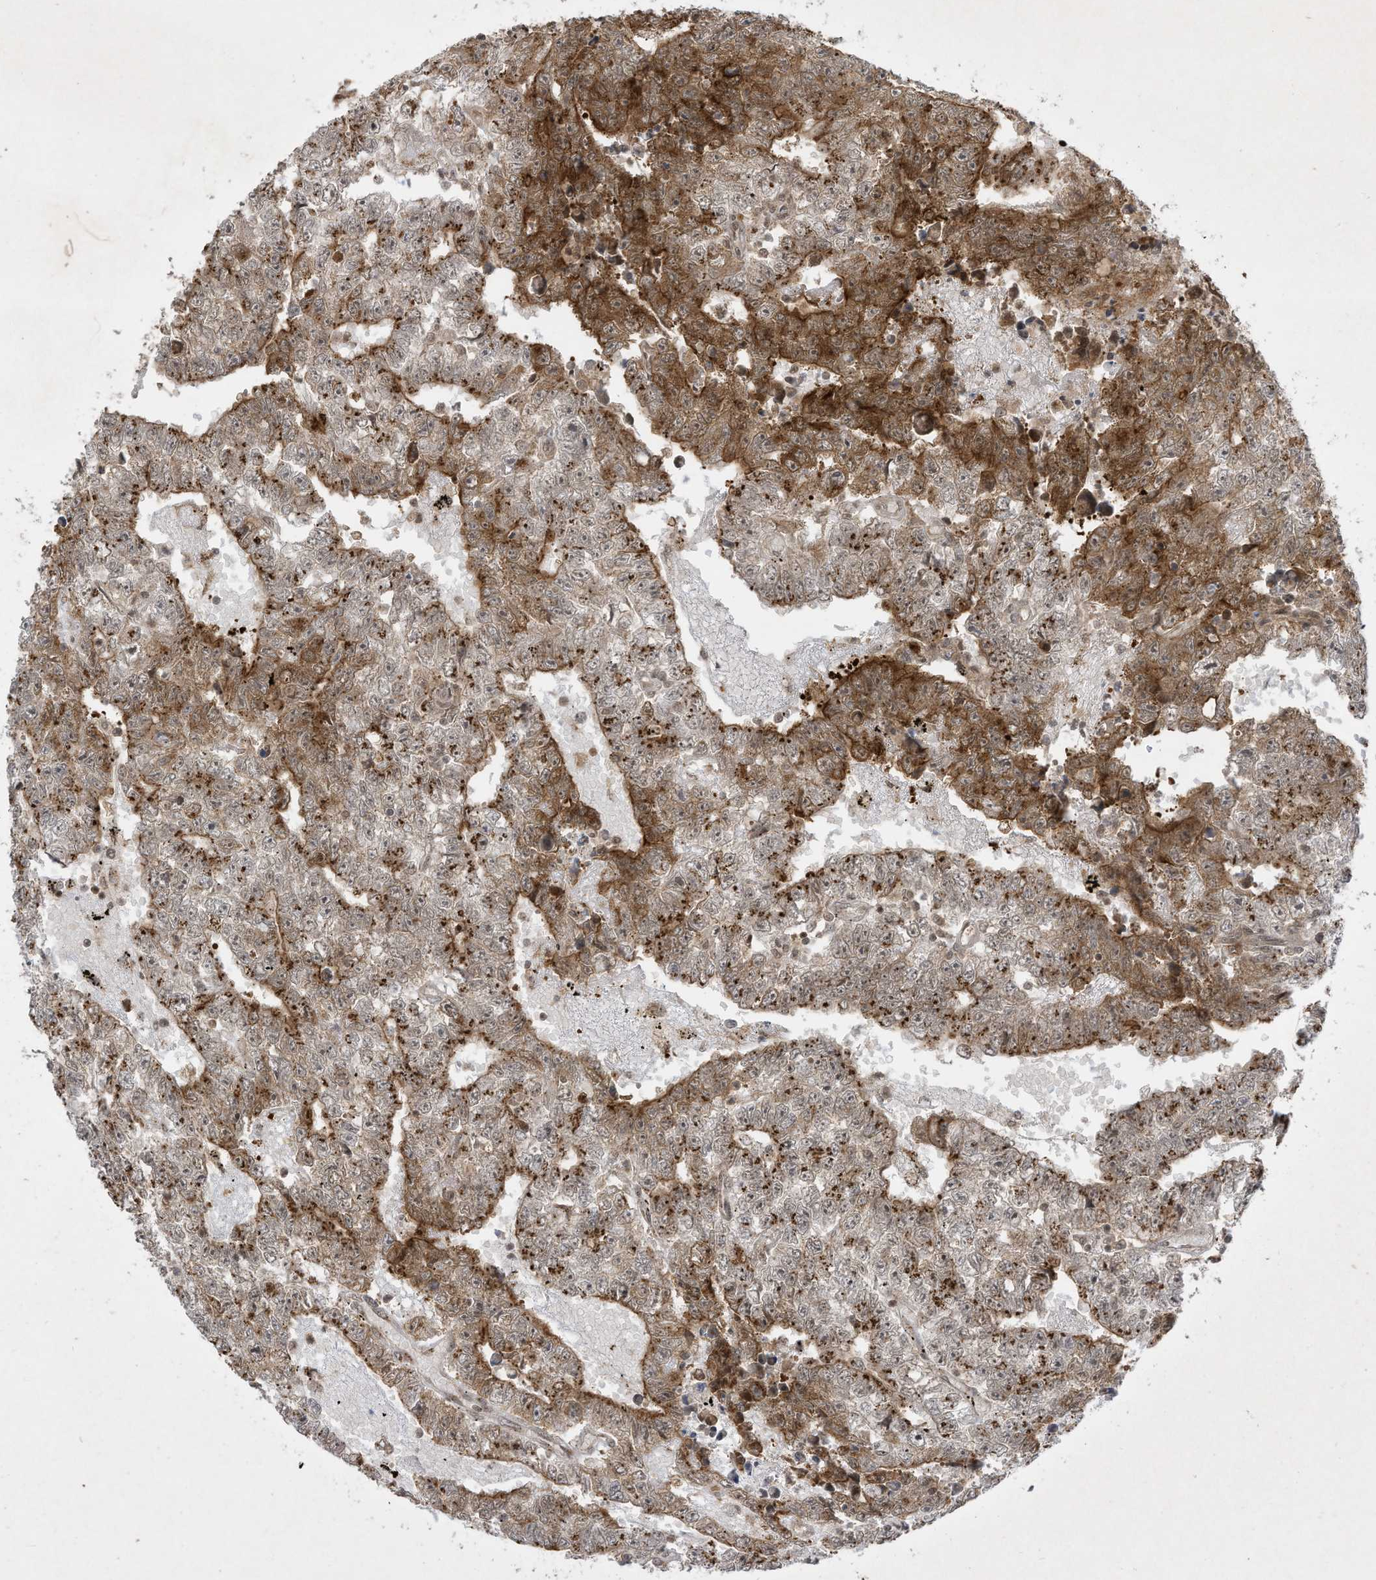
{"staining": {"intensity": "moderate", "quantity": ">75%", "location": "cytoplasmic/membranous"}, "tissue": "testis cancer", "cell_type": "Tumor cells", "image_type": "cancer", "snomed": [{"axis": "morphology", "description": "Carcinoma, Embryonal, NOS"}, {"axis": "topography", "description": "Testis"}], "caption": "Brown immunohistochemical staining in human embryonal carcinoma (testis) shows moderate cytoplasmic/membranous staining in about >75% of tumor cells. Ihc stains the protein of interest in brown and the nuclei are stained blue.", "gene": "CERT1", "patient": {"sex": "male", "age": 25}}